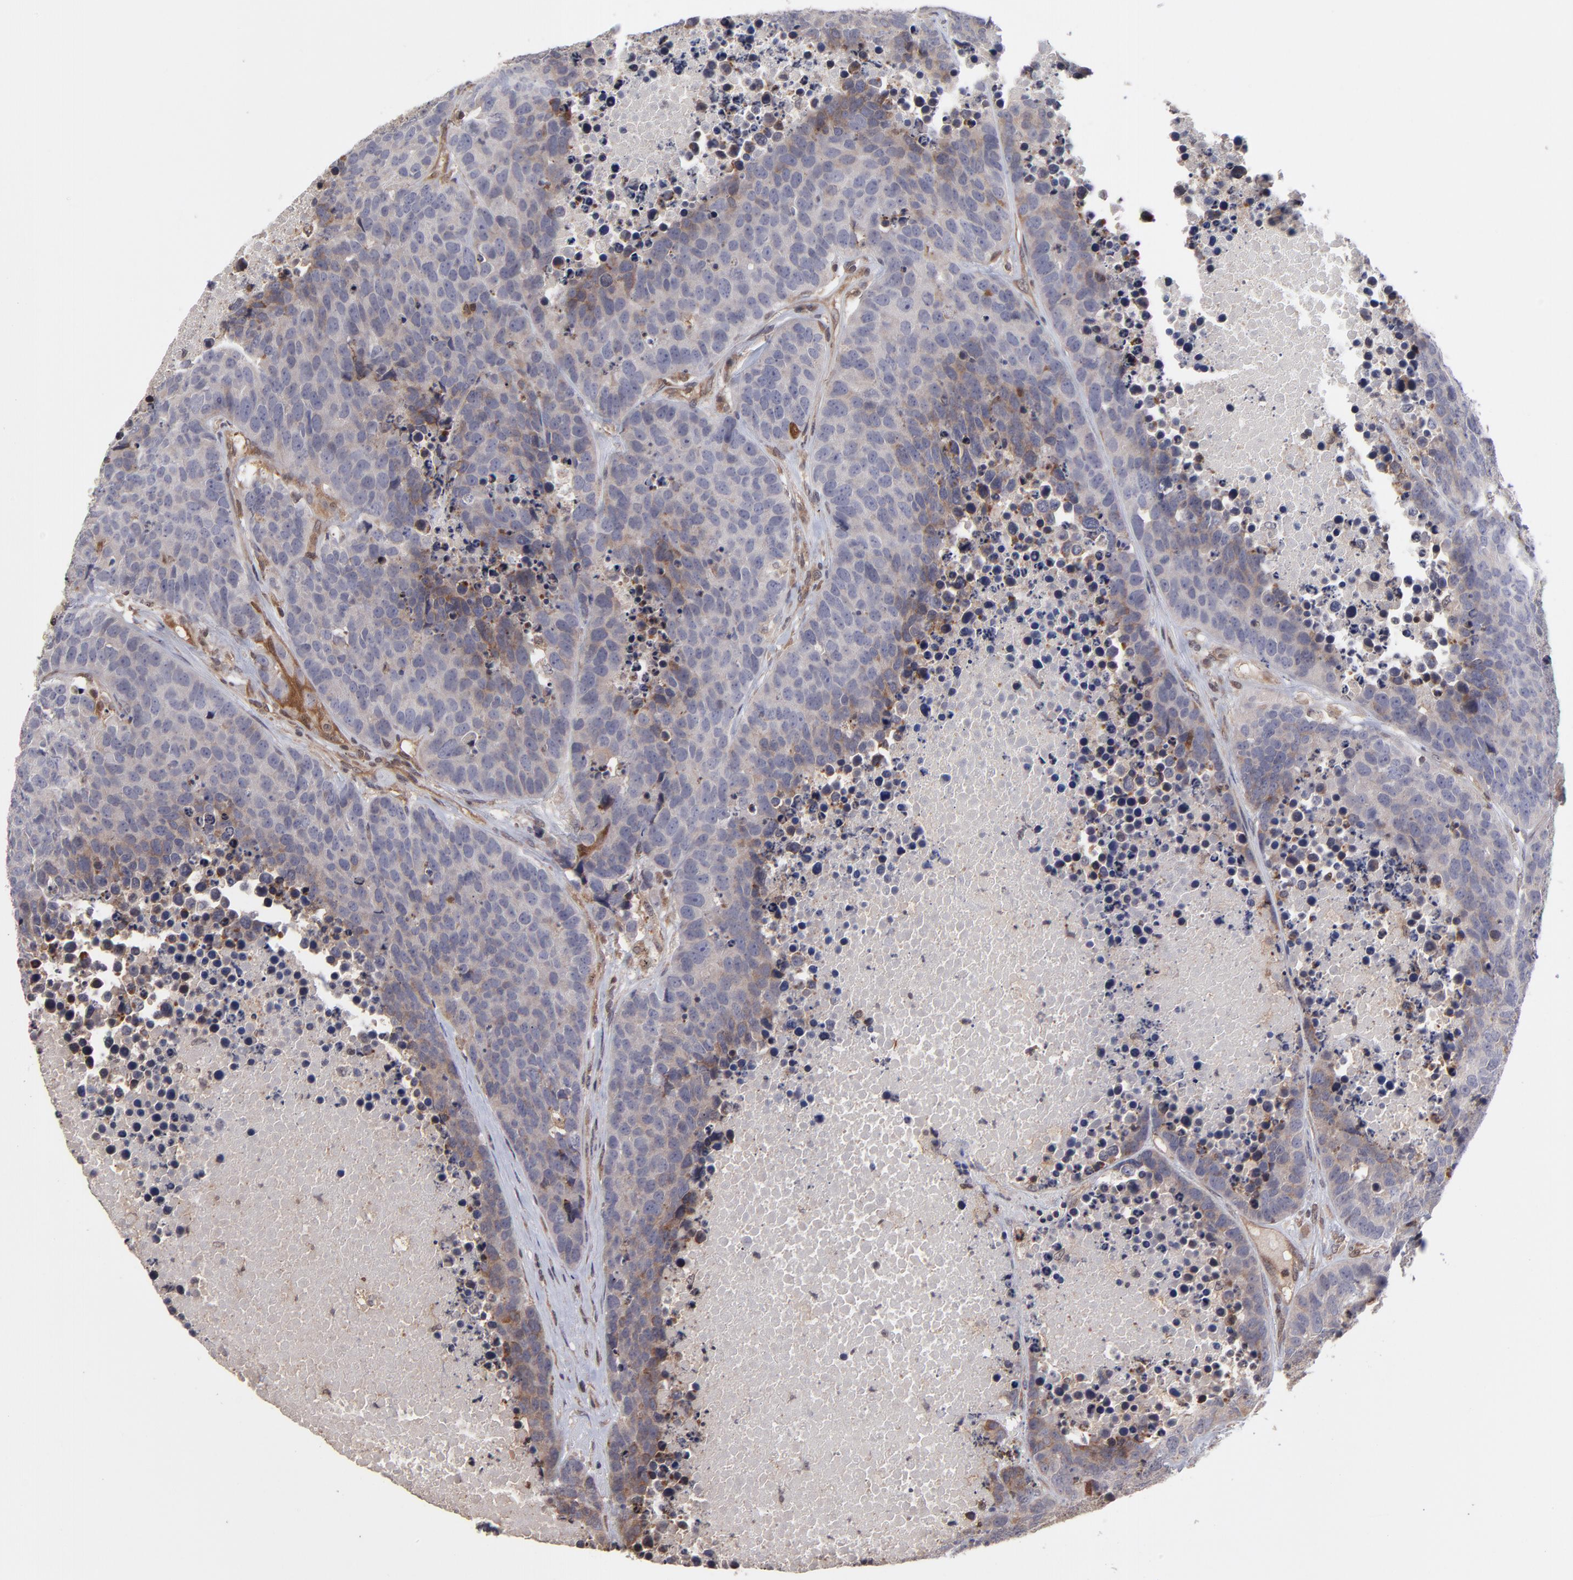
{"staining": {"intensity": "weak", "quantity": "25%-75%", "location": "cytoplasmic/membranous"}, "tissue": "carcinoid", "cell_type": "Tumor cells", "image_type": "cancer", "snomed": [{"axis": "morphology", "description": "Carcinoid, malignant, NOS"}, {"axis": "topography", "description": "Lung"}], "caption": "Immunohistochemical staining of human malignant carcinoid demonstrates weak cytoplasmic/membranous protein expression in approximately 25%-75% of tumor cells. (DAB IHC, brown staining for protein, blue staining for nuclei).", "gene": "UBE2L6", "patient": {"sex": "male", "age": 60}}